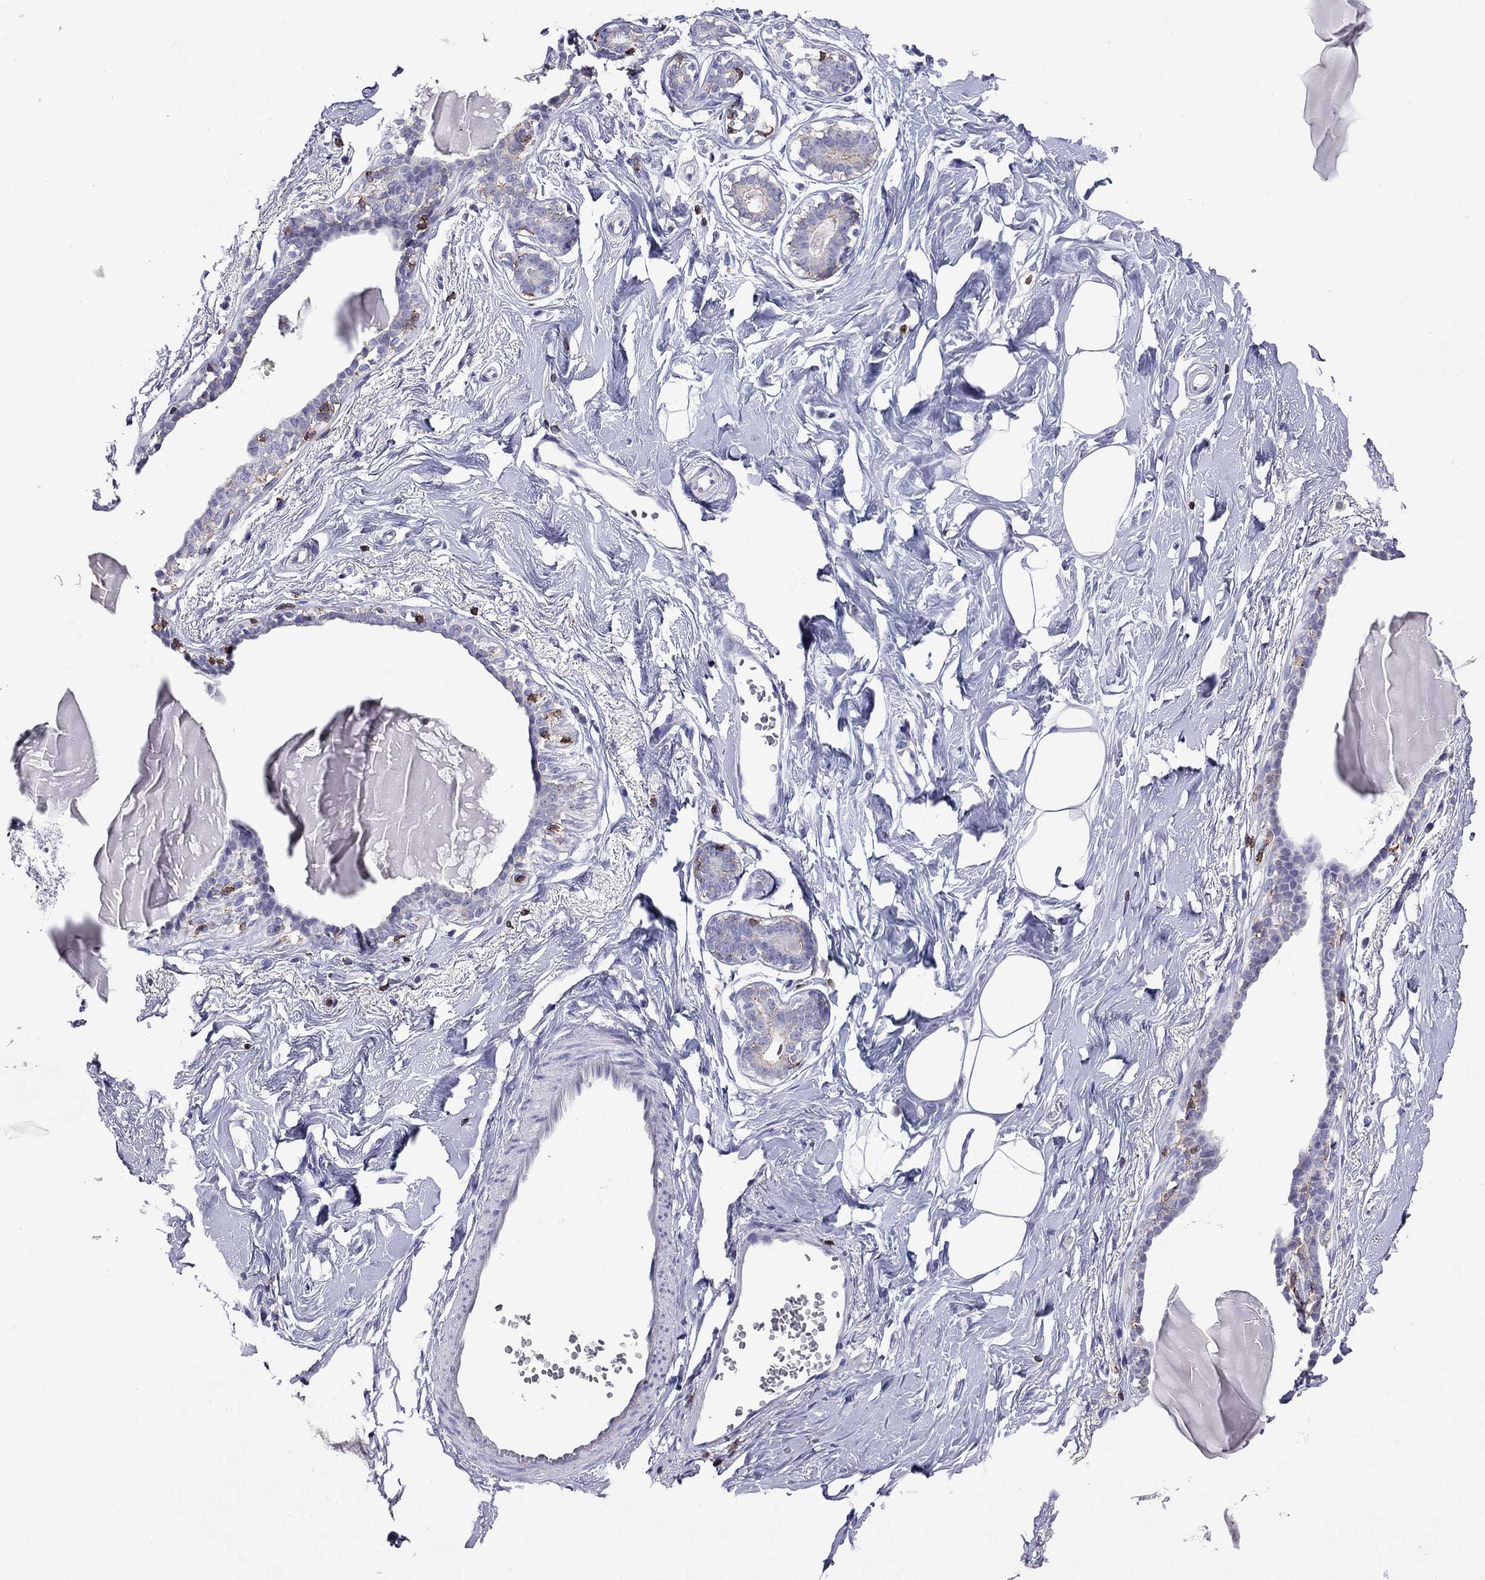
{"staining": {"intensity": "negative", "quantity": "none", "location": "none"}, "tissue": "breast", "cell_type": "Adipocytes", "image_type": "normal", "snomed": [{"axis": "morphology", "description": "Normal tissue, NOS"}, {"axis": "morphology", "description": "Lobular carcinoma, in situ"}, {"axis": "topography", "description": "Breast"}], "caption": "Immunohistochemistry image of normal breast: human breast stained with DAB displays no significant protein expression in adipocytes.", "gene": "ENSG00000288637", "patient": {"sex": "female", "age": 35}}